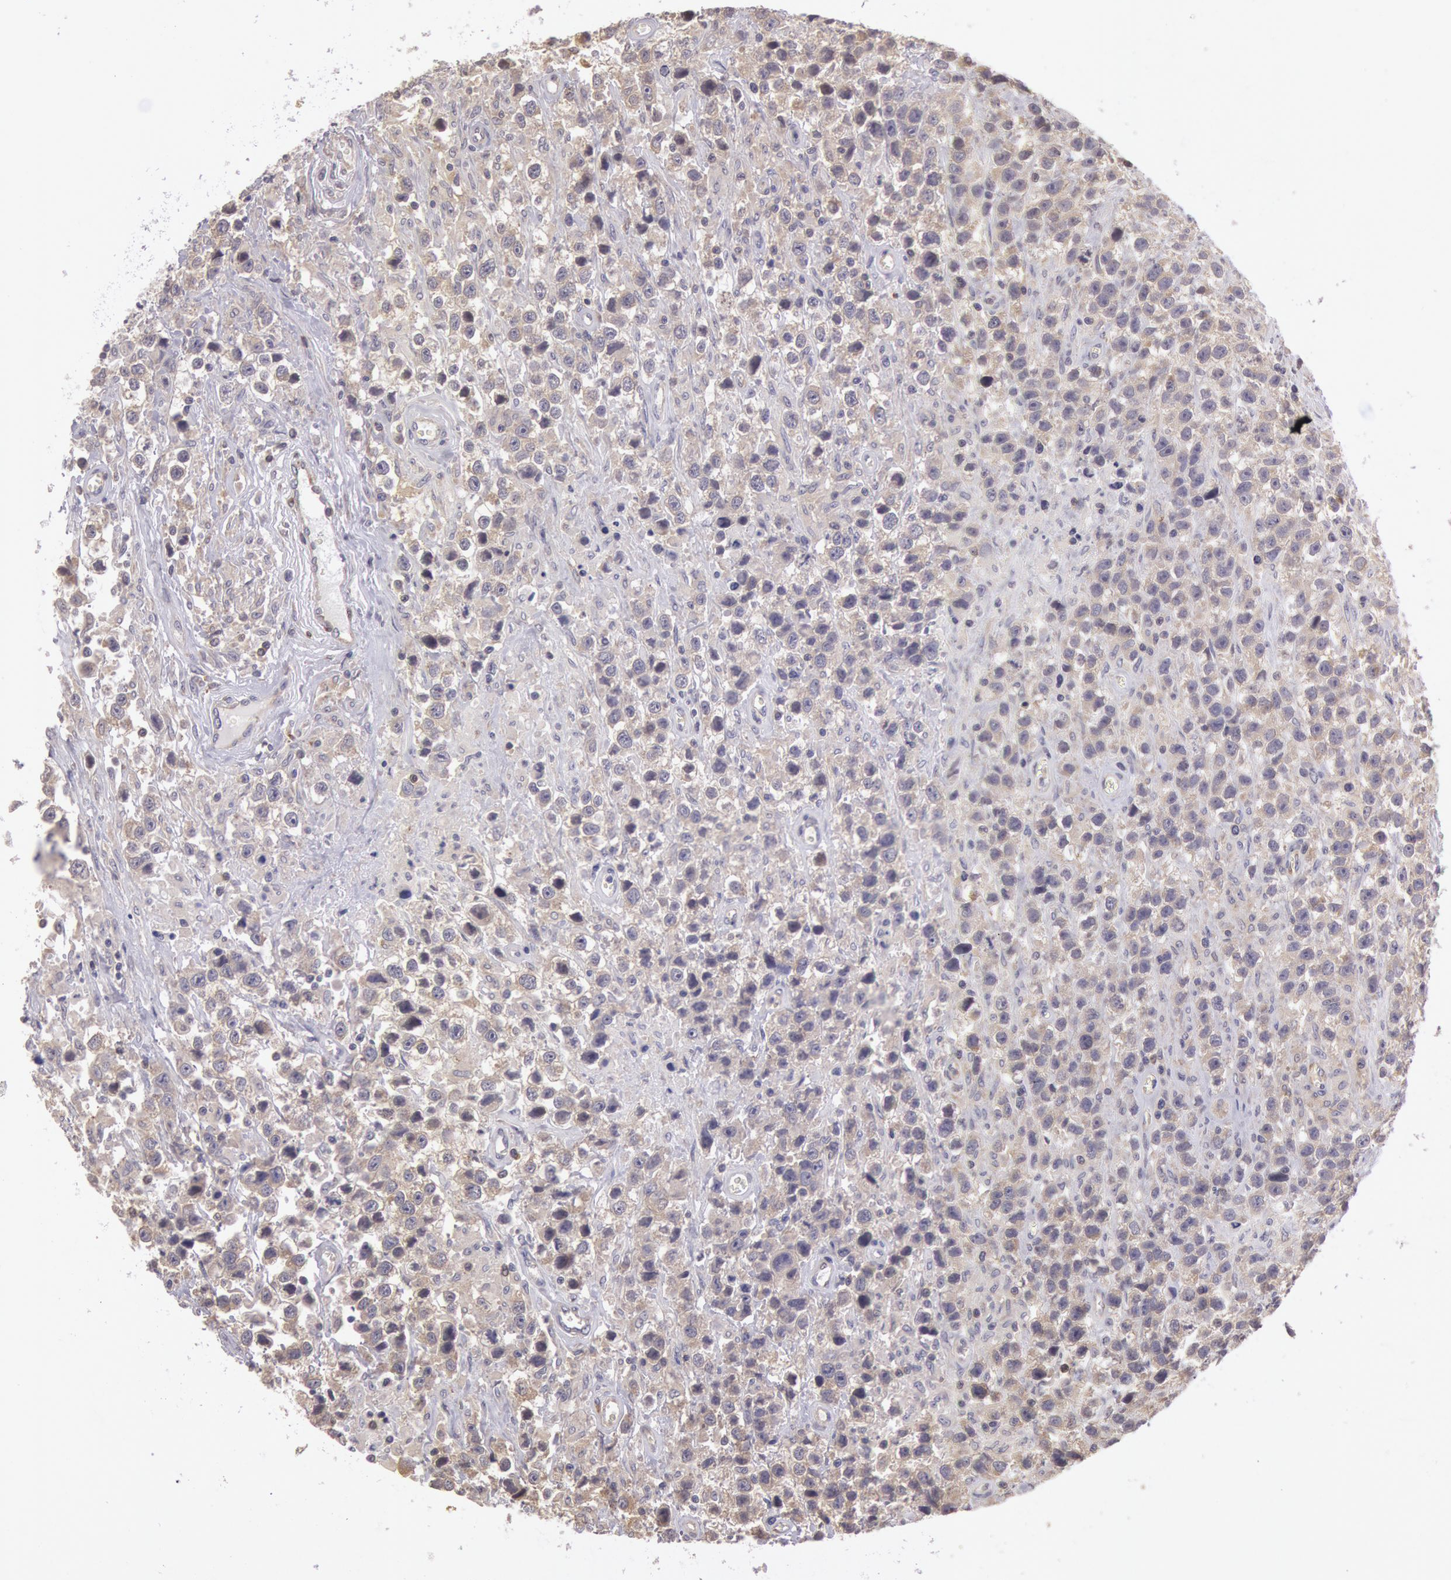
{"staining": {"intensity": "moderate", "quantity": ">75%", "location": "cytoplasmic/membranous"}, "tissue": "testis cancer", "cell_type": "Tumor cells", "image_type": "cancer", "snomed": [{"axis": "morphology", "description": "Seminoma, NOS"}, {"axis": "topography", "description": "Testis"}], "caption": "High-power microscopy captured an immunohistochemistry (IHC) micrograph of testis cancer (seminoma), revealing moderate cytoplasmic/membranous positivity in approximately >75% of tumor cells.", "gene": "NMT2", "patient": {"sex": "male", "age": 43}}